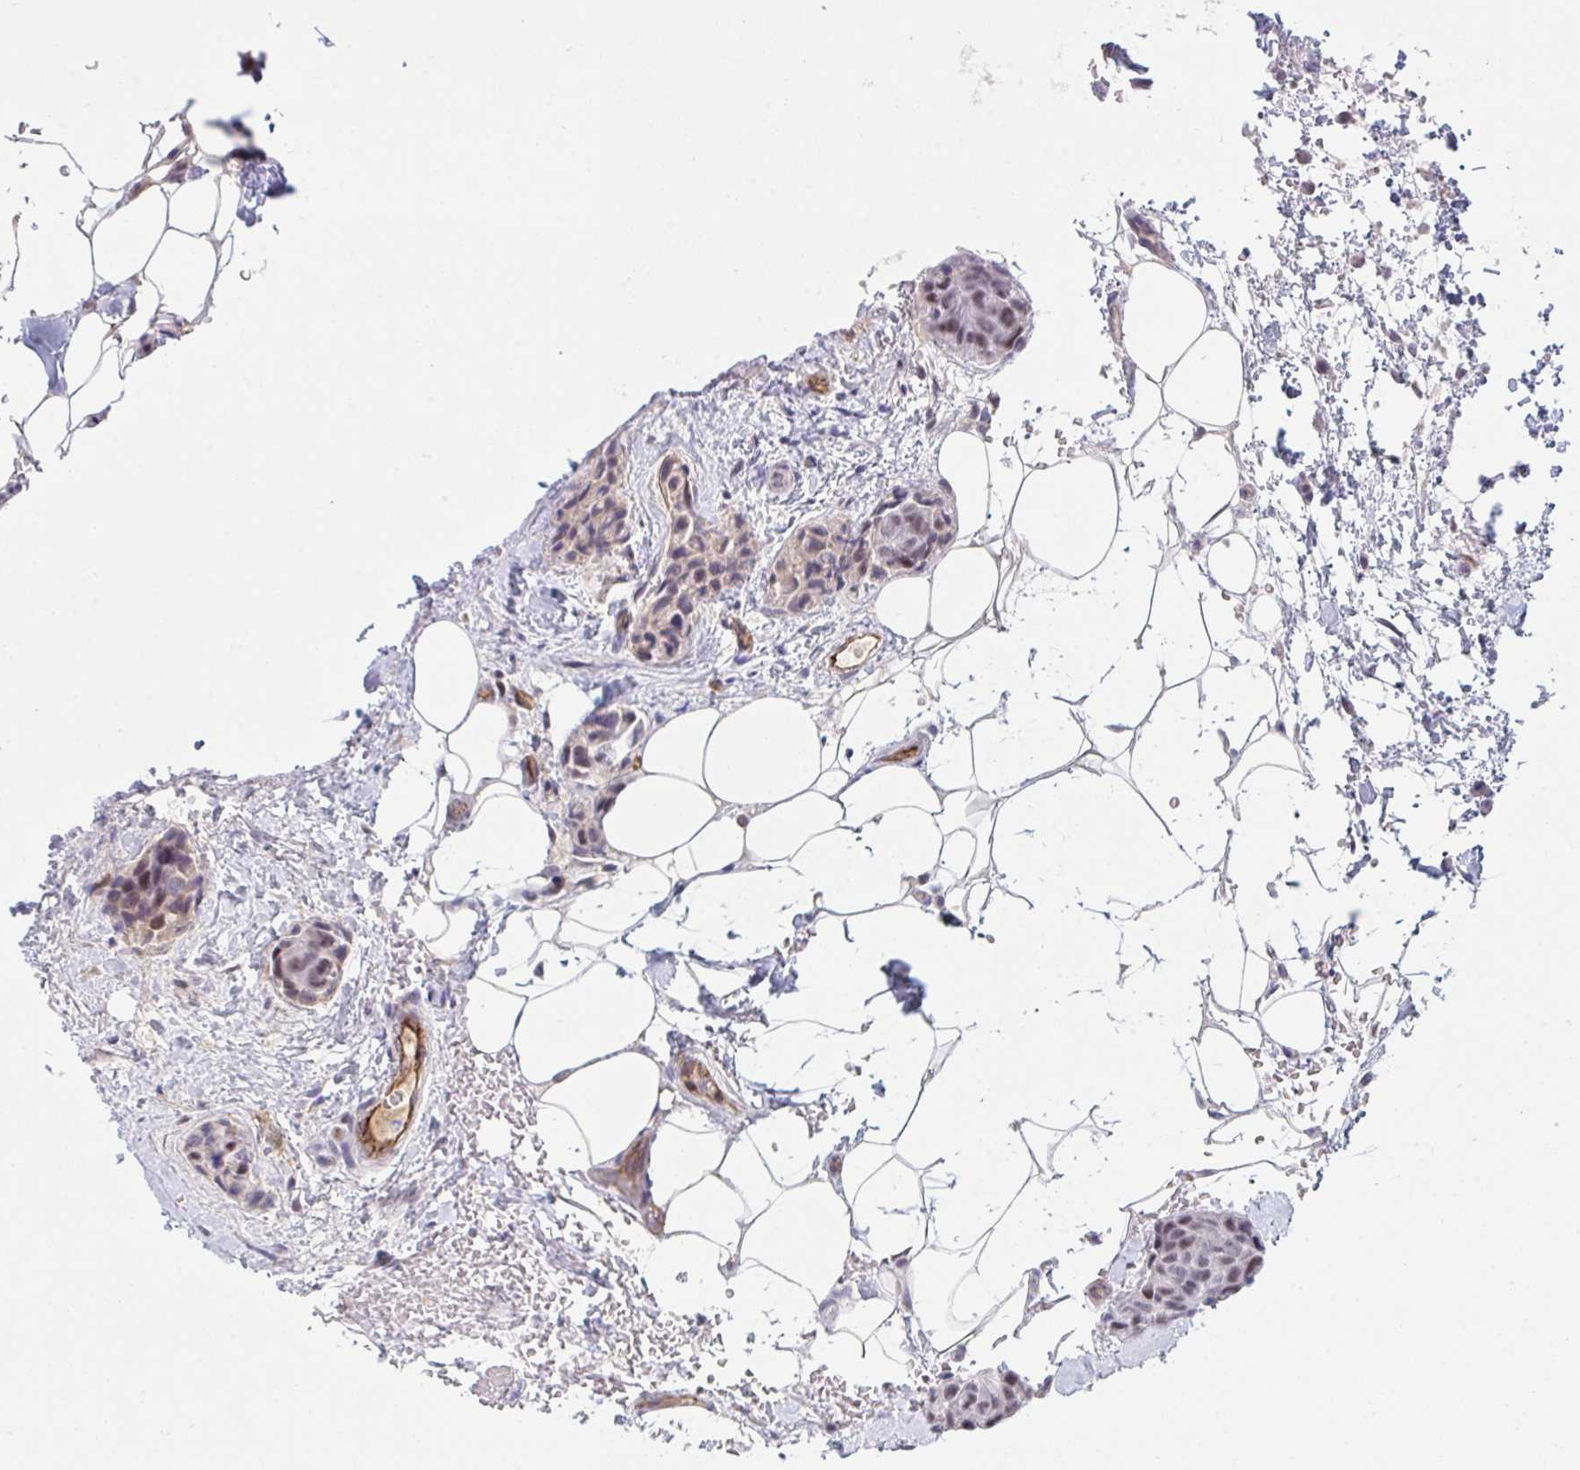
{"staining": {"intensity": "weak", "quantity": ">75%", "location": "nuclear"}, "tissue": "breast cancer", "cell_type": "Tumor cells", "image_type": "cancer", "snomed": [{"axis": "morphology", "description": "Duct carcinoma"}, {"axis": "topography", "description": "Breast"}, {"axis": "topography", "description": "Lymph node"}], "caption": "Human breast cancer stained with a protein marker reveals weak staining in tumor cells.", "gene": "DSCAML1", "patient": {"sex": "female", "age": 80}}